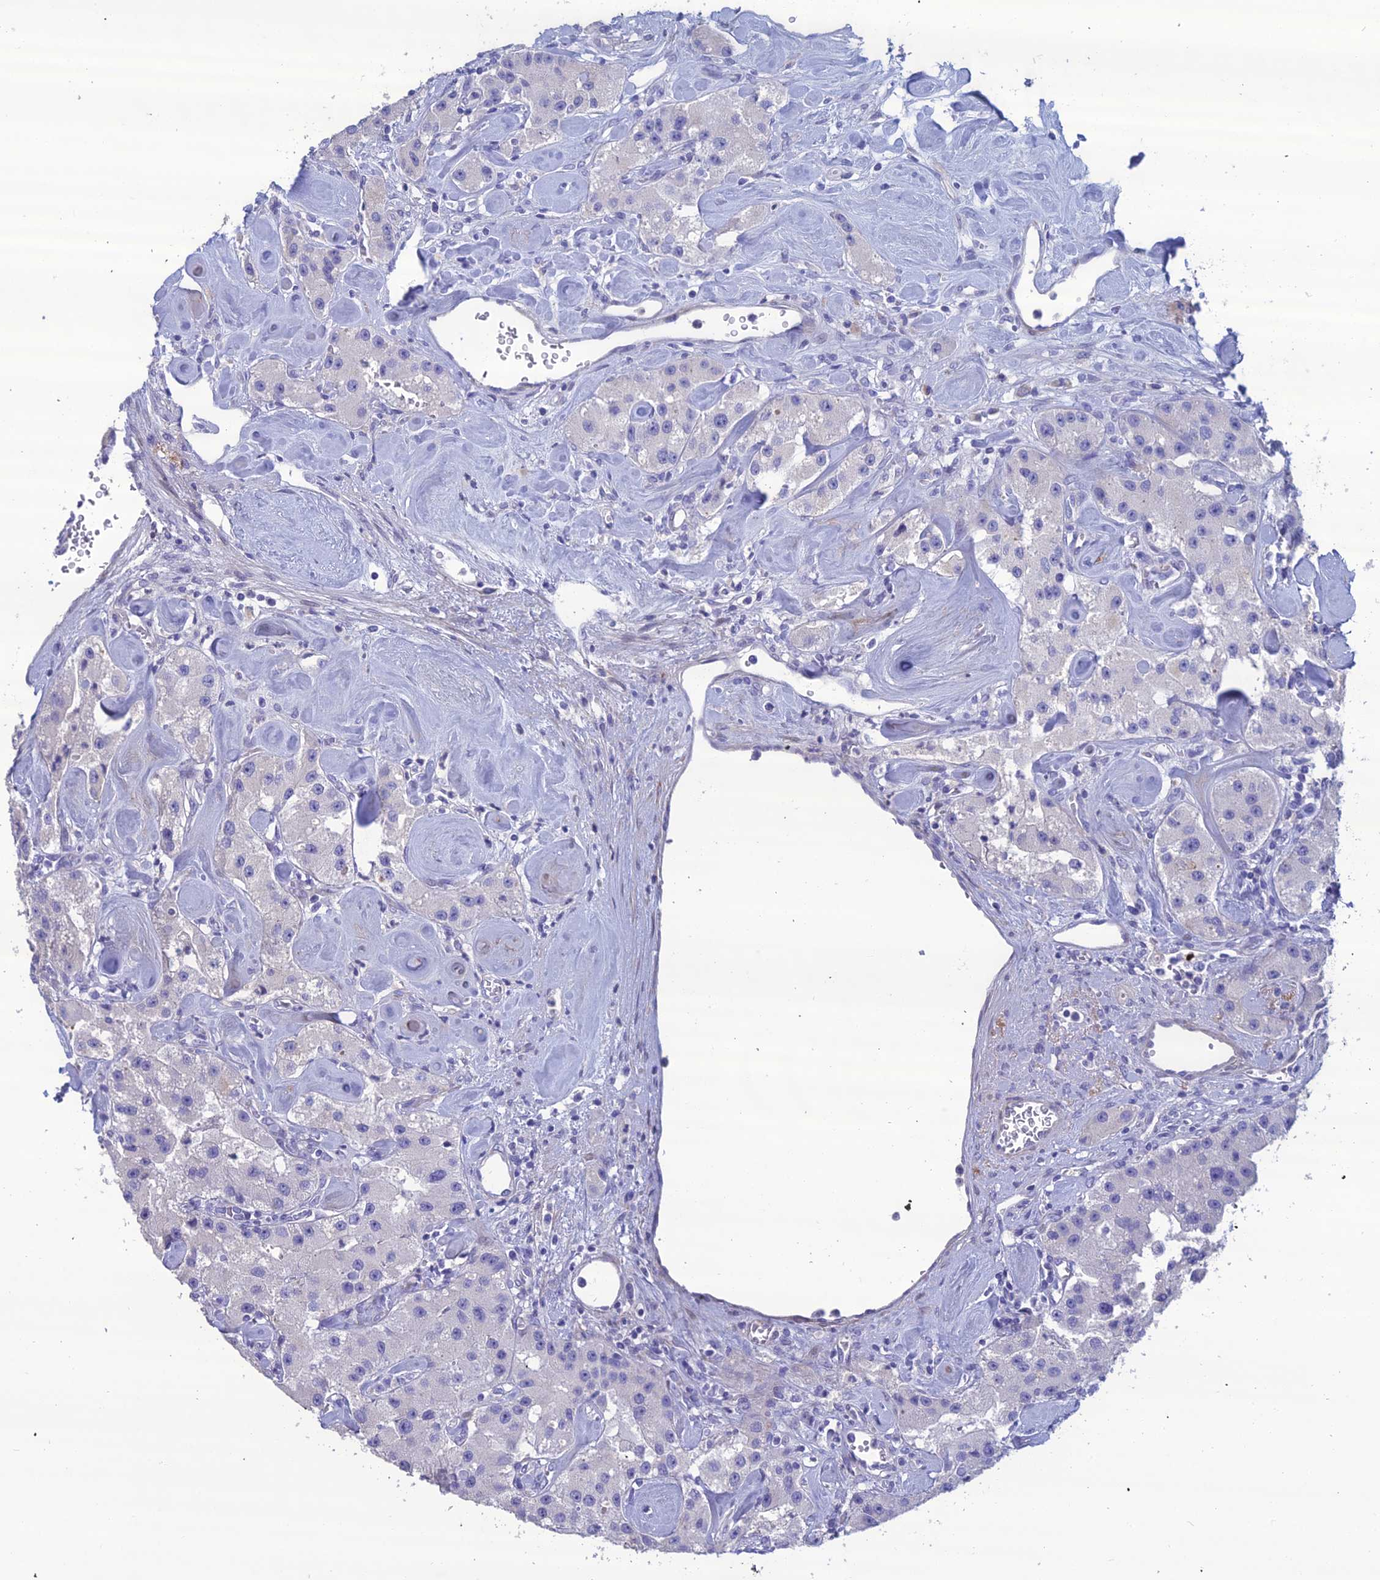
{"staining": {"intensity": "negative", "quantity": "none", "location": "none"}, "tissue": "carcinoid", "cell_type": "Tumor cells", "image_type": "cancer", "snomed": [{"axis": "morphology", "description": "Carcinoid, malignant, NOS"}, {"axis": "topography", "description": "Pancreas"}], "caption": "This is an immunohistochemistry micrograph of carcinoid. There is no staining in tumor cells.", "gene": "OR56B1", "patient": {"sex": "male", "age": 41}}